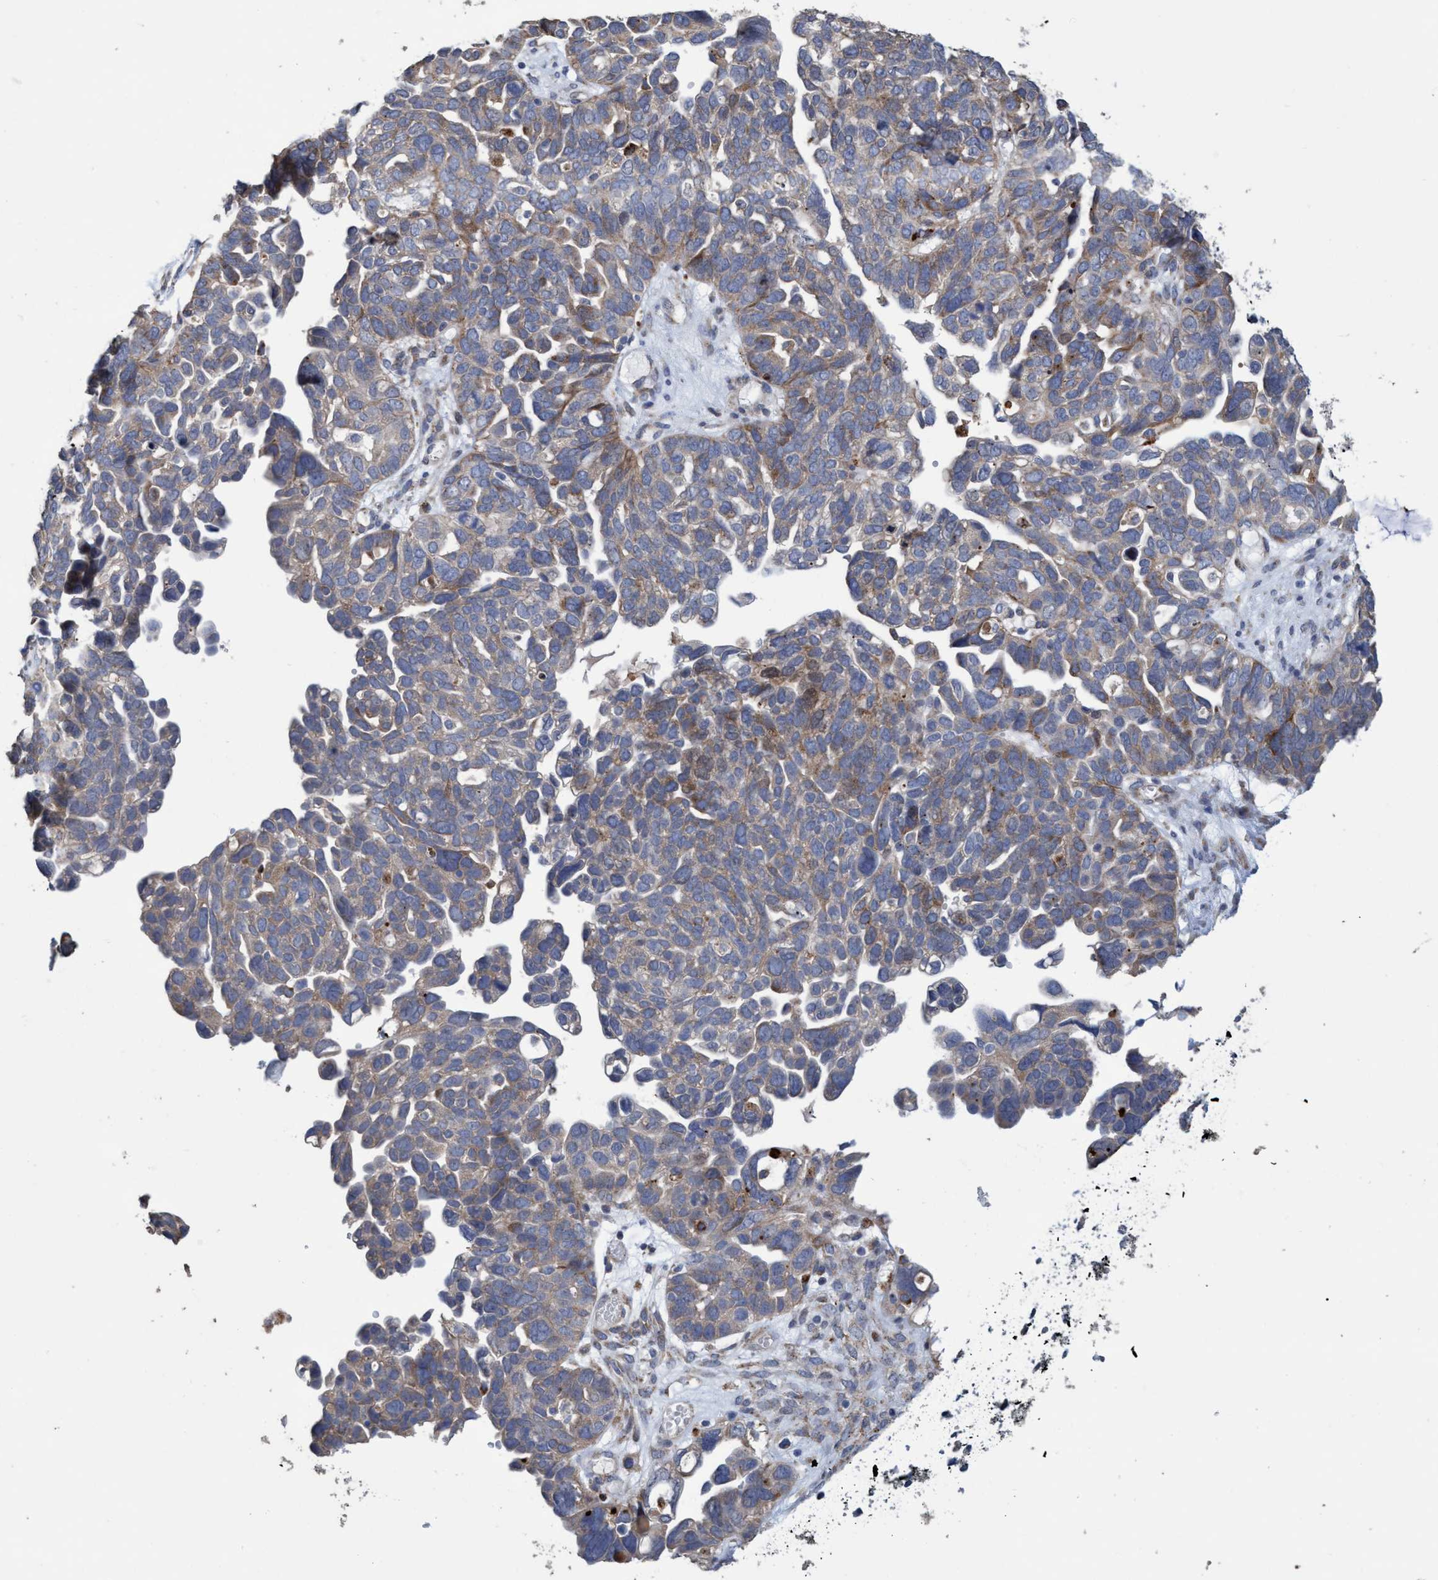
{"staining": {"intensity": "moderate", "quantity": "<25%", "location": "cytoplasmic/membranous"}, "tissue": "ovarian cancer", "cell_type": "Tumor cells", "image_type": "cancer", "snomed": [{"axis": "morphology", "description": "Cystadenocarcinoma, mucinous, NOS"}, {"axis": "topography", "description": "Ovary"}], "caption": "Immunohistochemical staining of mucinous cystadenocarcinoma (ovarian) demonstrates moderate cytoplasmic/membranous protein expression in about <25% of tumor cells. The staining is performed using DAB brown chromogen to label protein expression. The nuclei are counter-stained blue using hematoxylin.", "gene": "BBS9", "patient": {"sex": "female", "age": 61}}